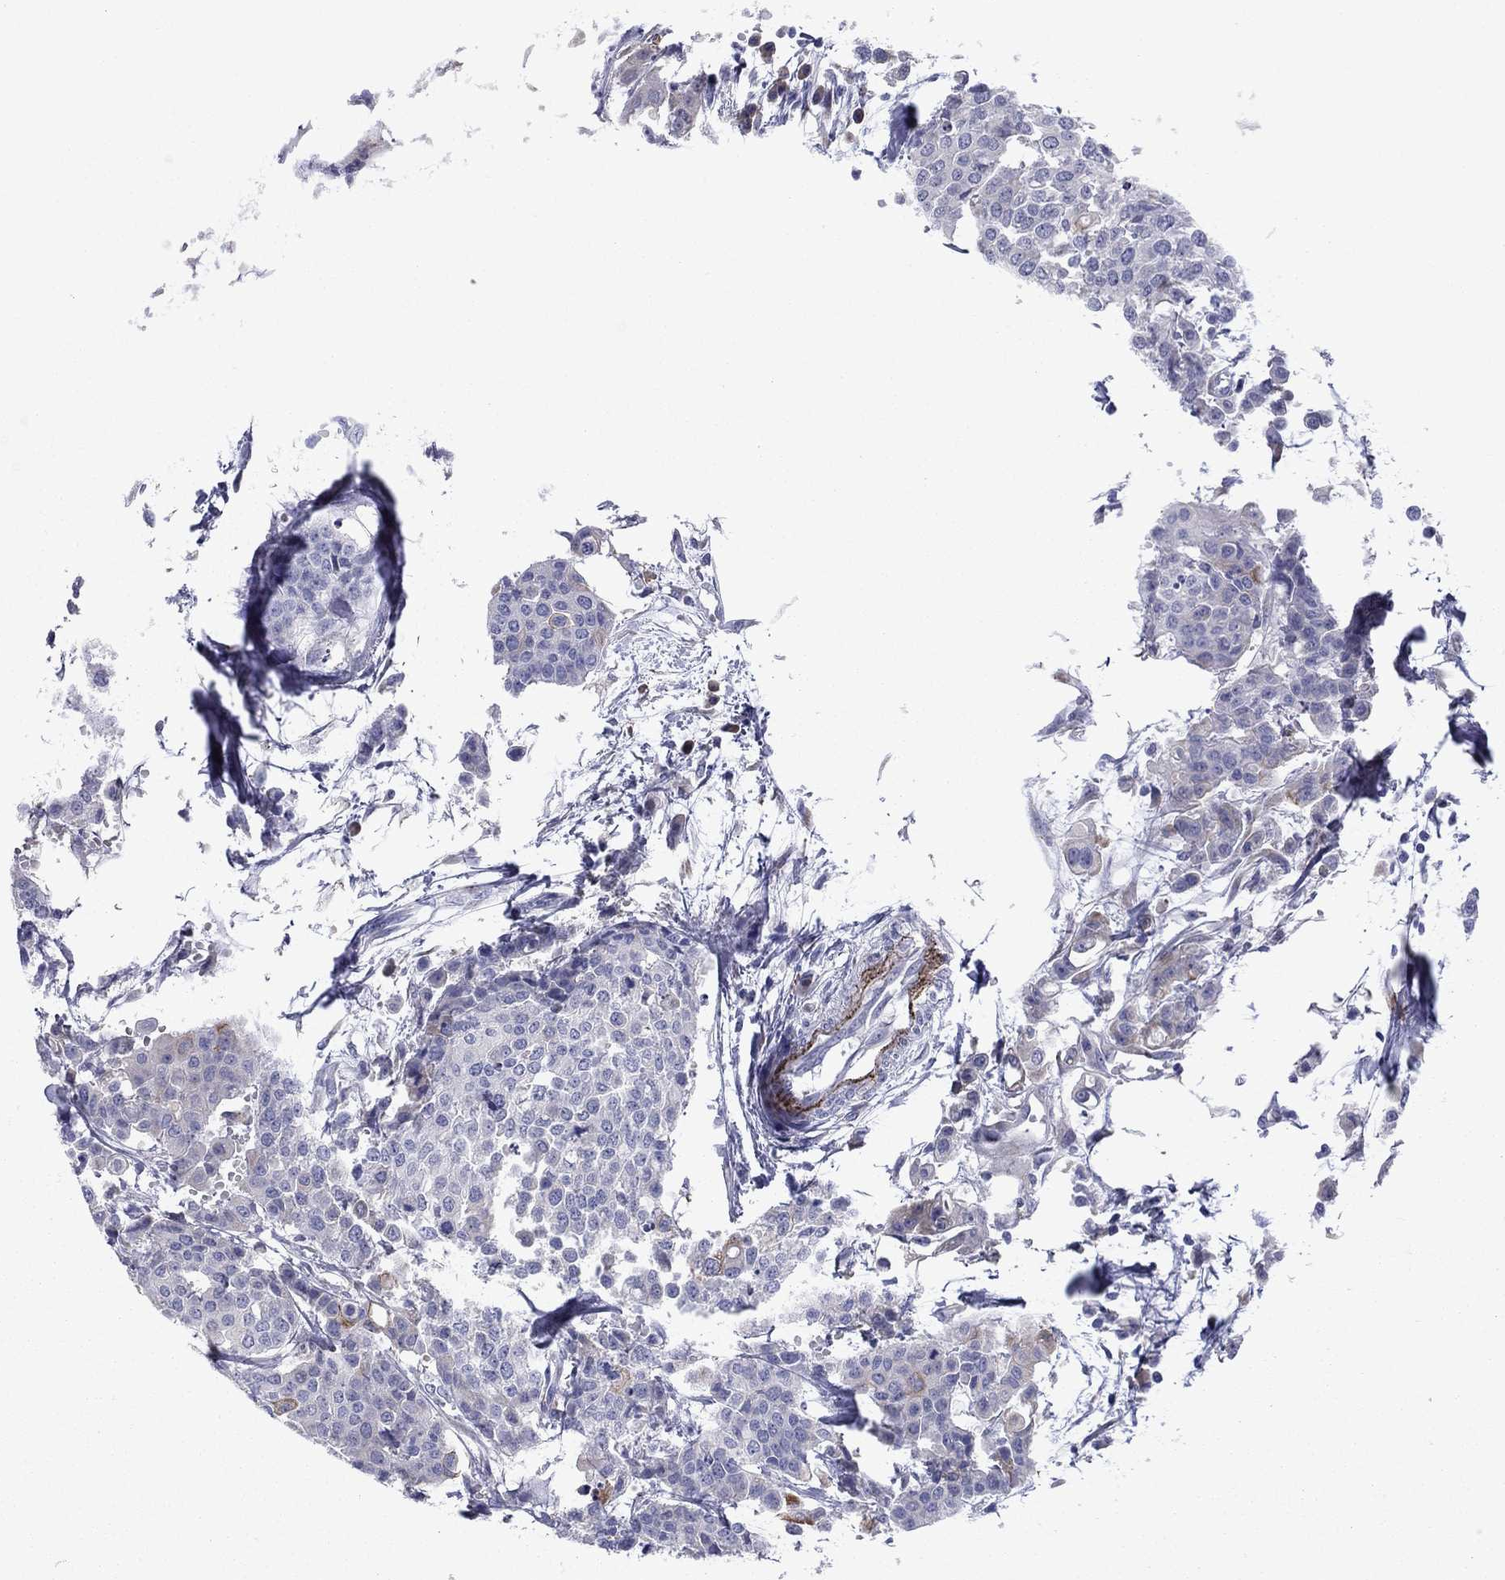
{"staining": {"intensity": "weak", "quantity": "<25%", "location": "cytoplasmic/membranous"}, "tissue": "carcinoid", "cell_type": "Tumor cells", "image_type": "cancer", "snomed": [{"axis": "morphology", "description": "Carcinoid, malignant, NOS"}, {"axis": "topography", "description": "Colon"}], "caption": "This is an immunohistochemistry (IHC) histopathology image of human carcinoid (malignant). There is no staining in tumor cells.", "gene": "TMPRSS11A", "patient": {"sex": "male", "age": 81}}